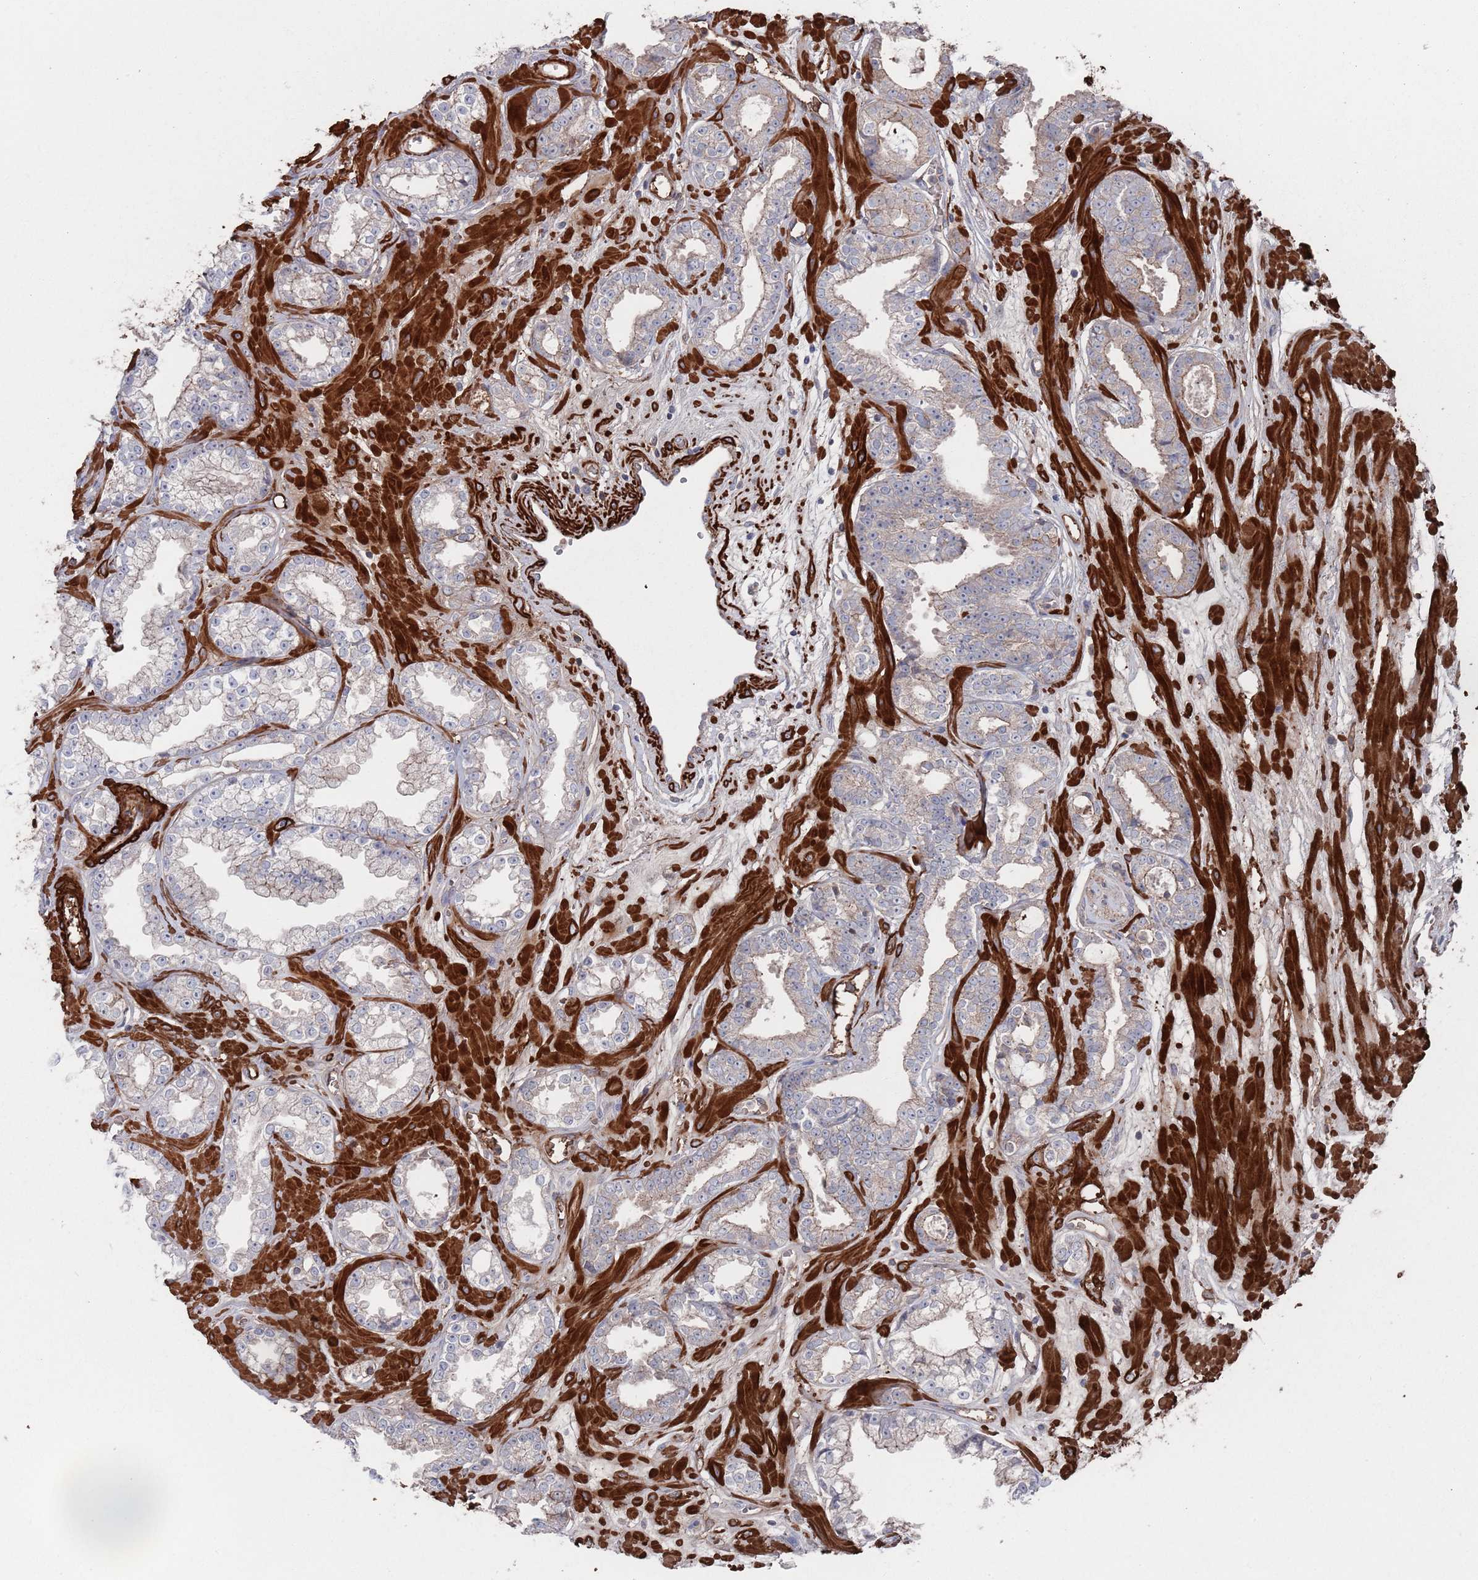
{"staining": {"intensity": "negative", "quantity": "none", "location": "none"}, "tissue": "prostate cancer", "cell_type": "Tumor cells", "image_type": "cancer", "snomed": [{"axis": "morphology", "description": "Adenocarcinoma, Low grade"}, {"axis": "topography", "description": "Prostate"}], "caption": "High power microscopy micrograph of an immunohistochemistry image of prostate cancer, revealing no significant positivity in tumor cells.", "gene": "PLEKHA4", "patient": {"sex": "male", "age": 60}}